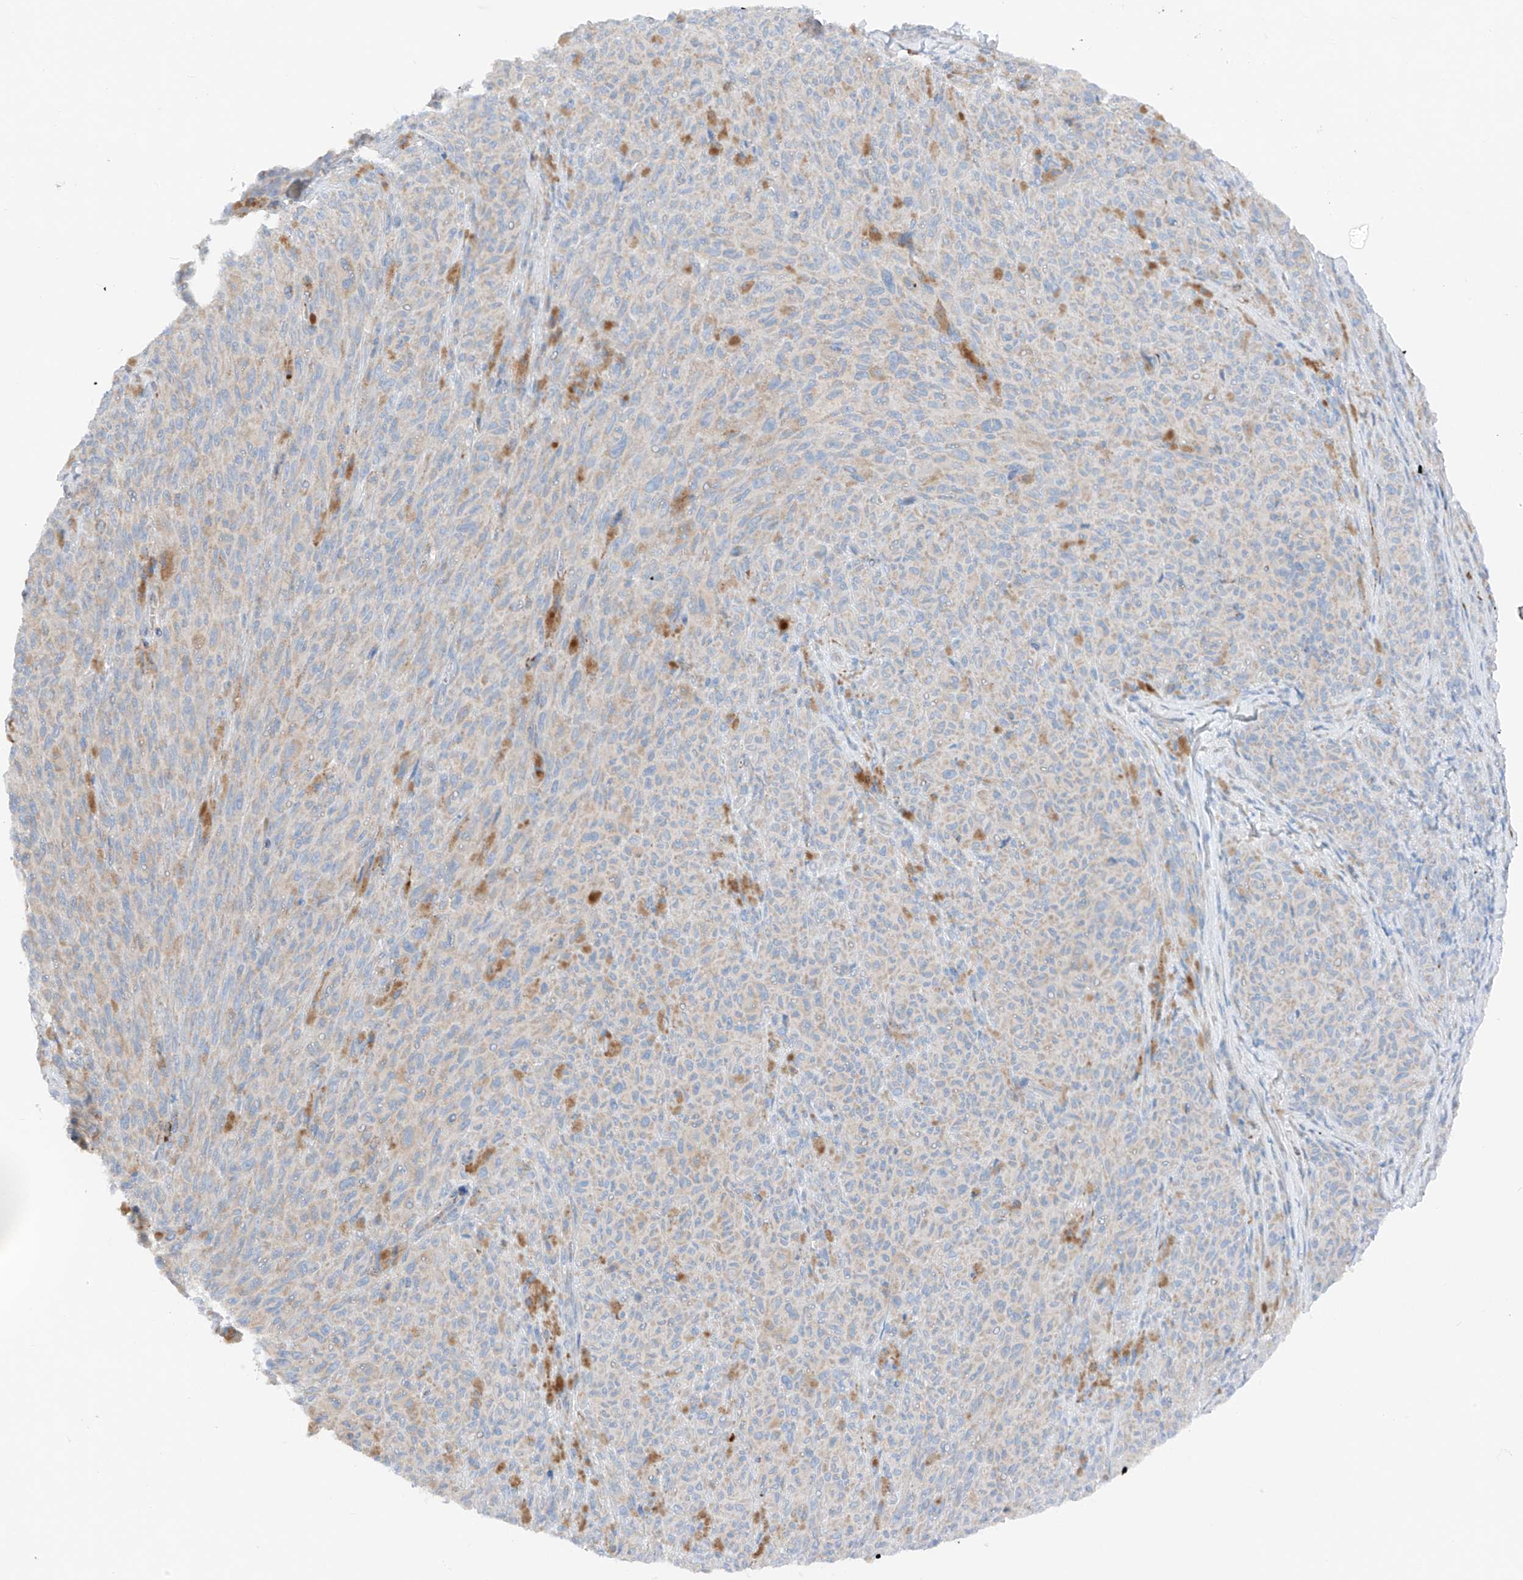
{"staining": {"intensity": "weak", "quantity": "<25%", "location": "cytoplasmic/membranous"}, "tissue": "melanoma", "cell_type": "Tumor cells", "image_type": "cancer", "snomed": [{"axis": "morphology", "description": "Malignant melanoma, NOS"}, {"axis": "topography", "description": "Skin"}], "caption": "Immunohistochemical staining of malignant melanoma demonstrates no significant expression in tumor cells.", "gene": "MRAP", "patient": {"sex": "female", "age": 82}}